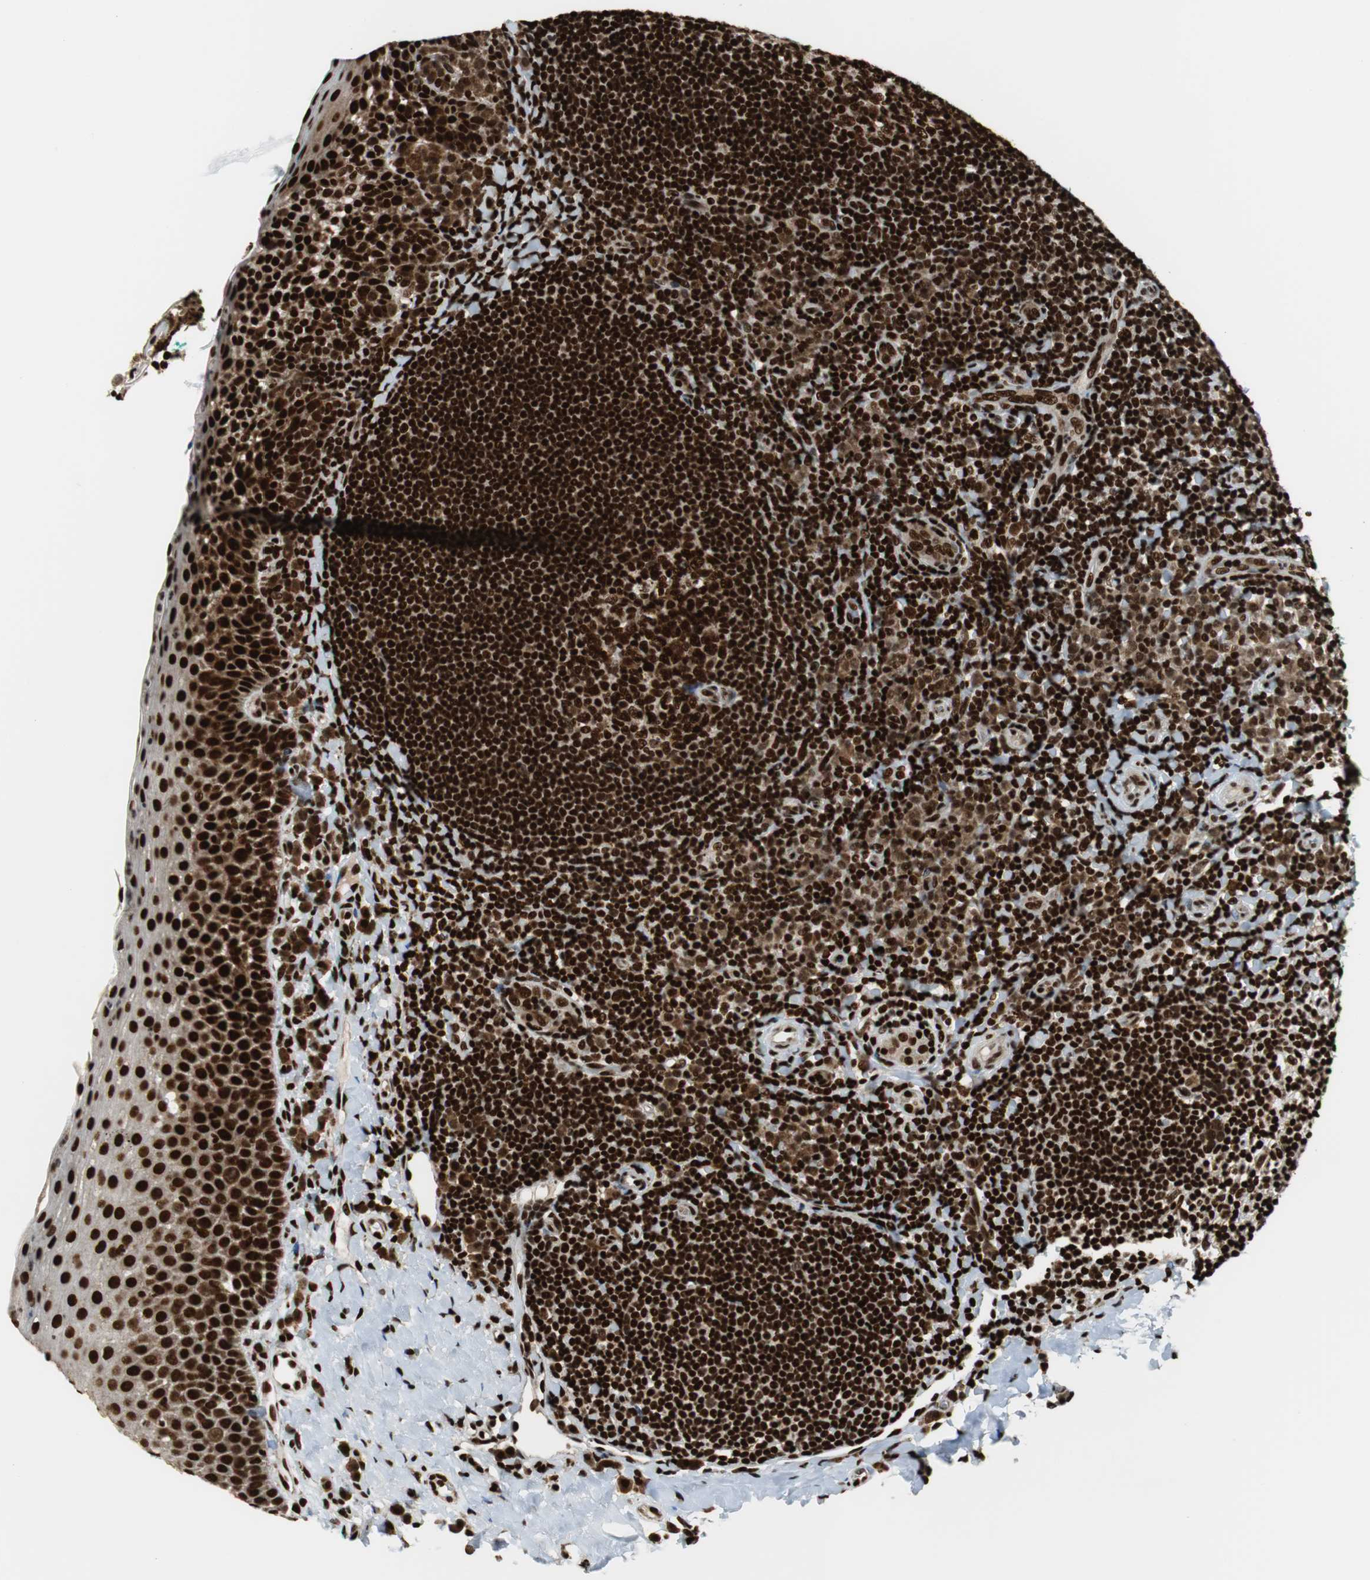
{"staining": {"intensity": "strong", "quantity": ">75%", "location": "nuclear"}, "tissue": "tonsil", "cell_type": "Germinal center cells", "image_type": "normal", "snomed": [{"axis": "morphology", "description": "Normal tissue, NOS"}, {"axis": "topography", "description": "Tonsil"}], "caption": "Tonsil stained for a protein (brown) demonstrates strong nuclear positive staining in approximately >75% of germinal center cells.", "gene": "HDAC1", "patient": {"sex": "male", "age": 17}}